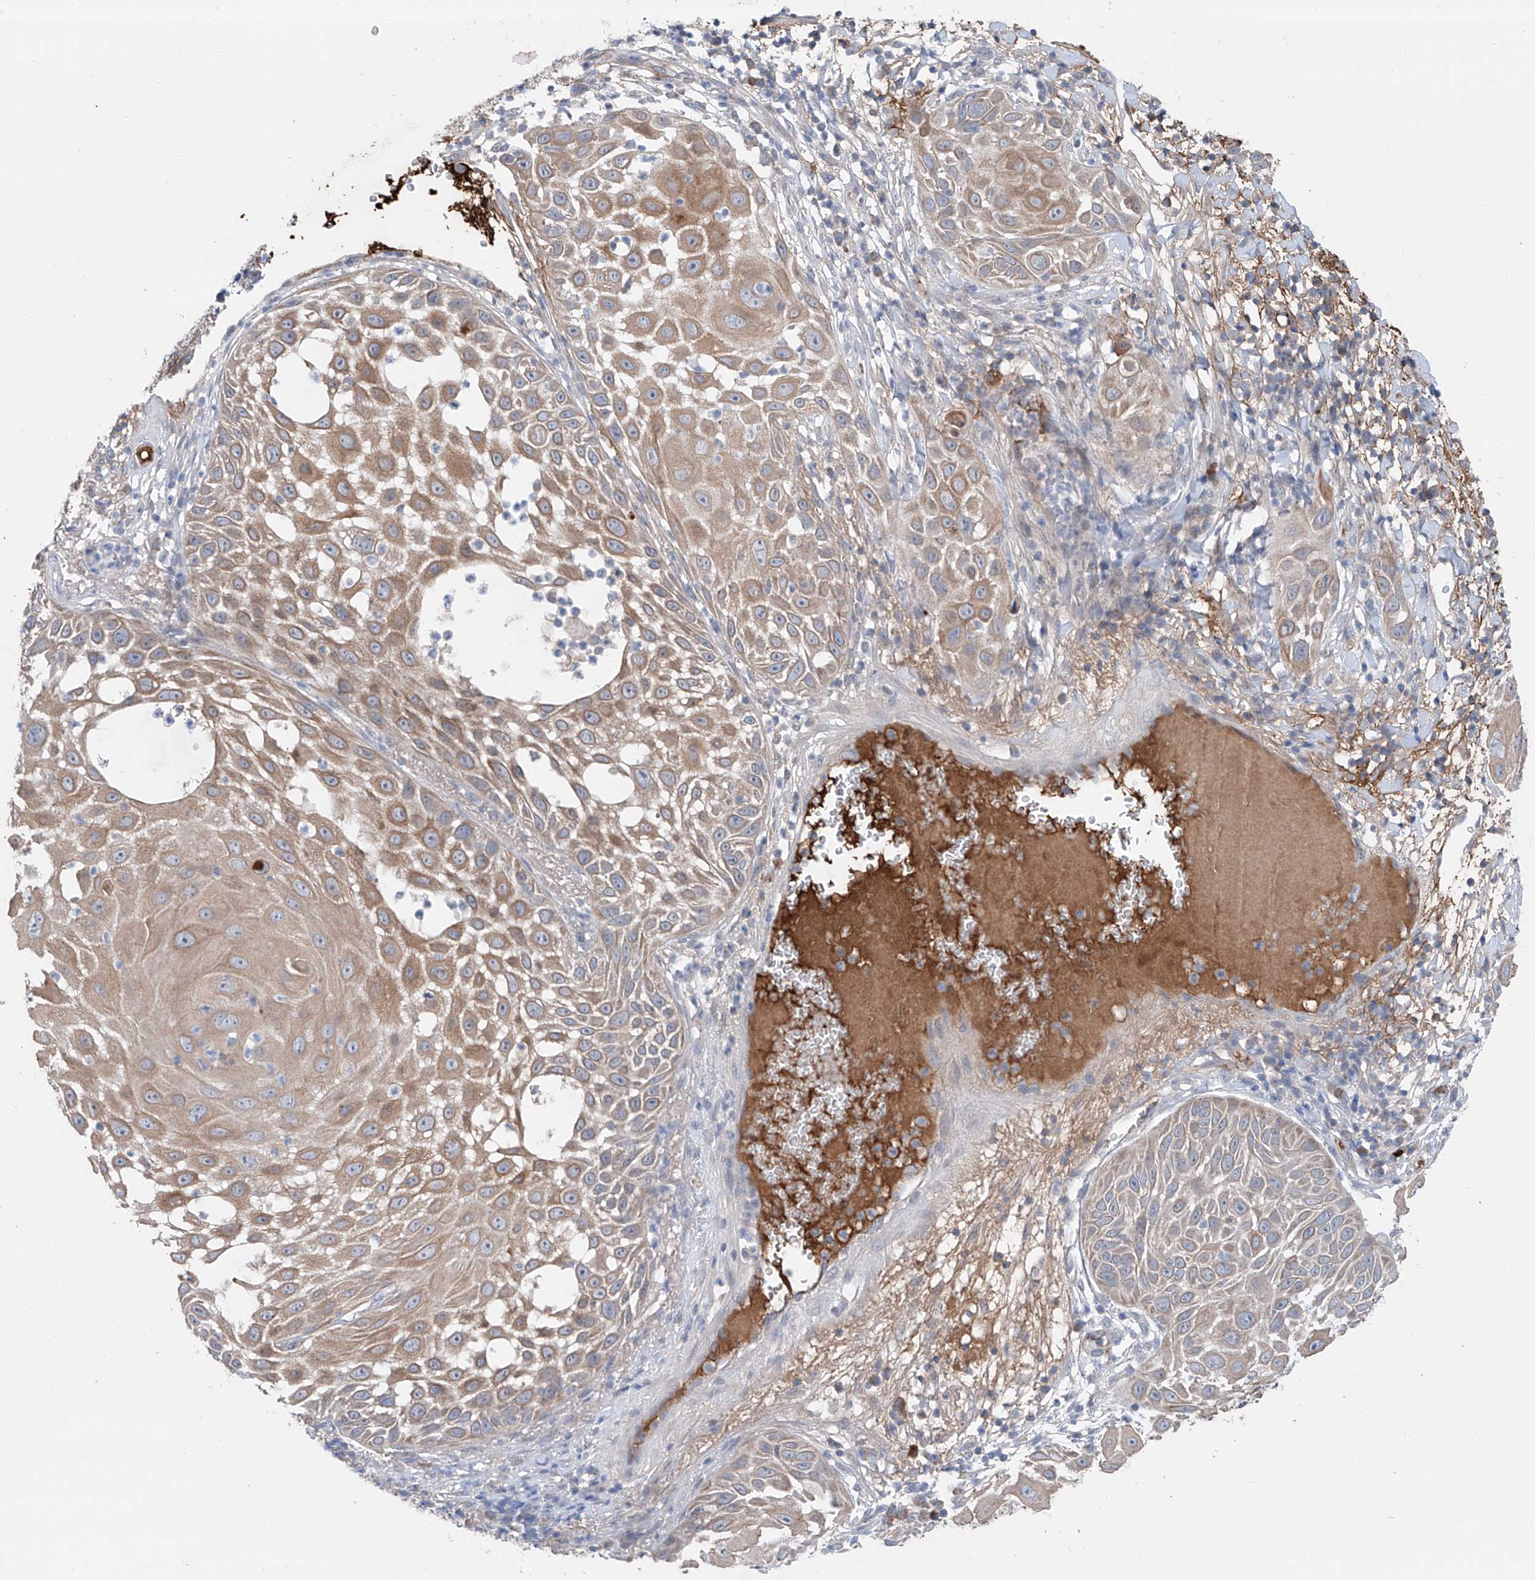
{"staining": {"intensity": "moderate", "quantity": "25%-75%", "location": "cytoplasmic/membranous"}, "tissue": "skin cancer", "cell_type": "Tumor cells", "image_type": "cancer", "snomed": [{"axis": "morphology", "description": "Squamous cell carcinoma, NOS"}, {"axis": "topography", "description": "Skin"}], "caption": "Immunohistochemistry (DAB) staining of skin squamous cell carcinoma shows moderate cytoplasmic/membranous protein positivity in about 25%-75% of tumor cells.", "gene": "SIX4", "patient": {"sex": "female", "age": 44}}